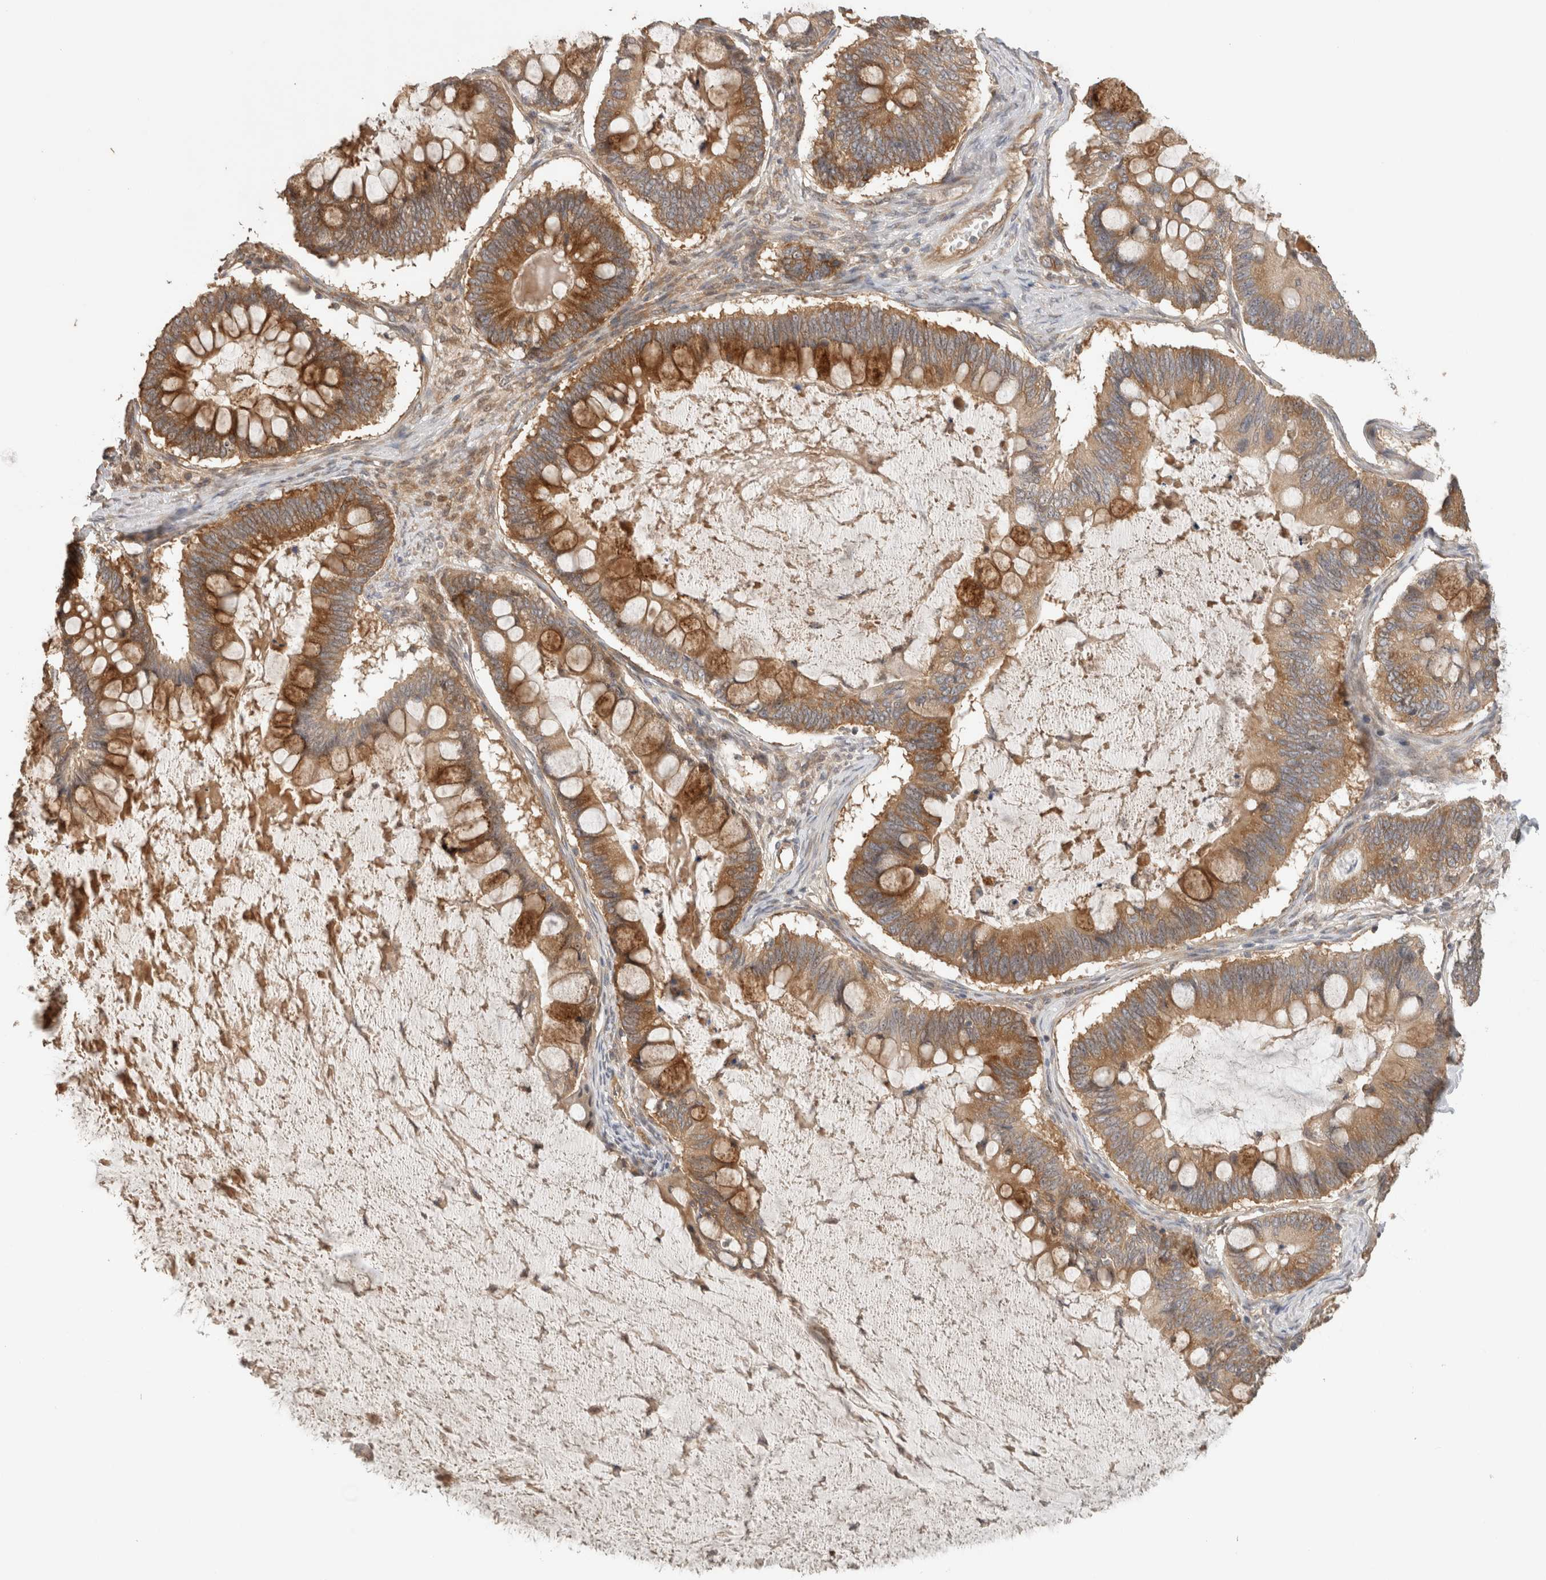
{"staining": {"intensity": "moderate", "quantity": ">75%", "location": "cytoplasmic/membranous"}, "tissue": "ovarian cancer", "cell_type": "Tumor cells", "image_type": "cancer", "snomed": [{"axis": "morphology", "description": "Cystadenocarcinoma, mucinous, NOS"}, {"axis": "topography", "description": "Ovary"}], "caption": "Protein expression analysis of human ovarian cancer (mucinous cystadenocarcinoma) reveals moderate cytoplasmic/membranous staining in approximately >75% of tumor cells.", "gene": "PUM1", "patient": {"sex": "female", "age": 61}}